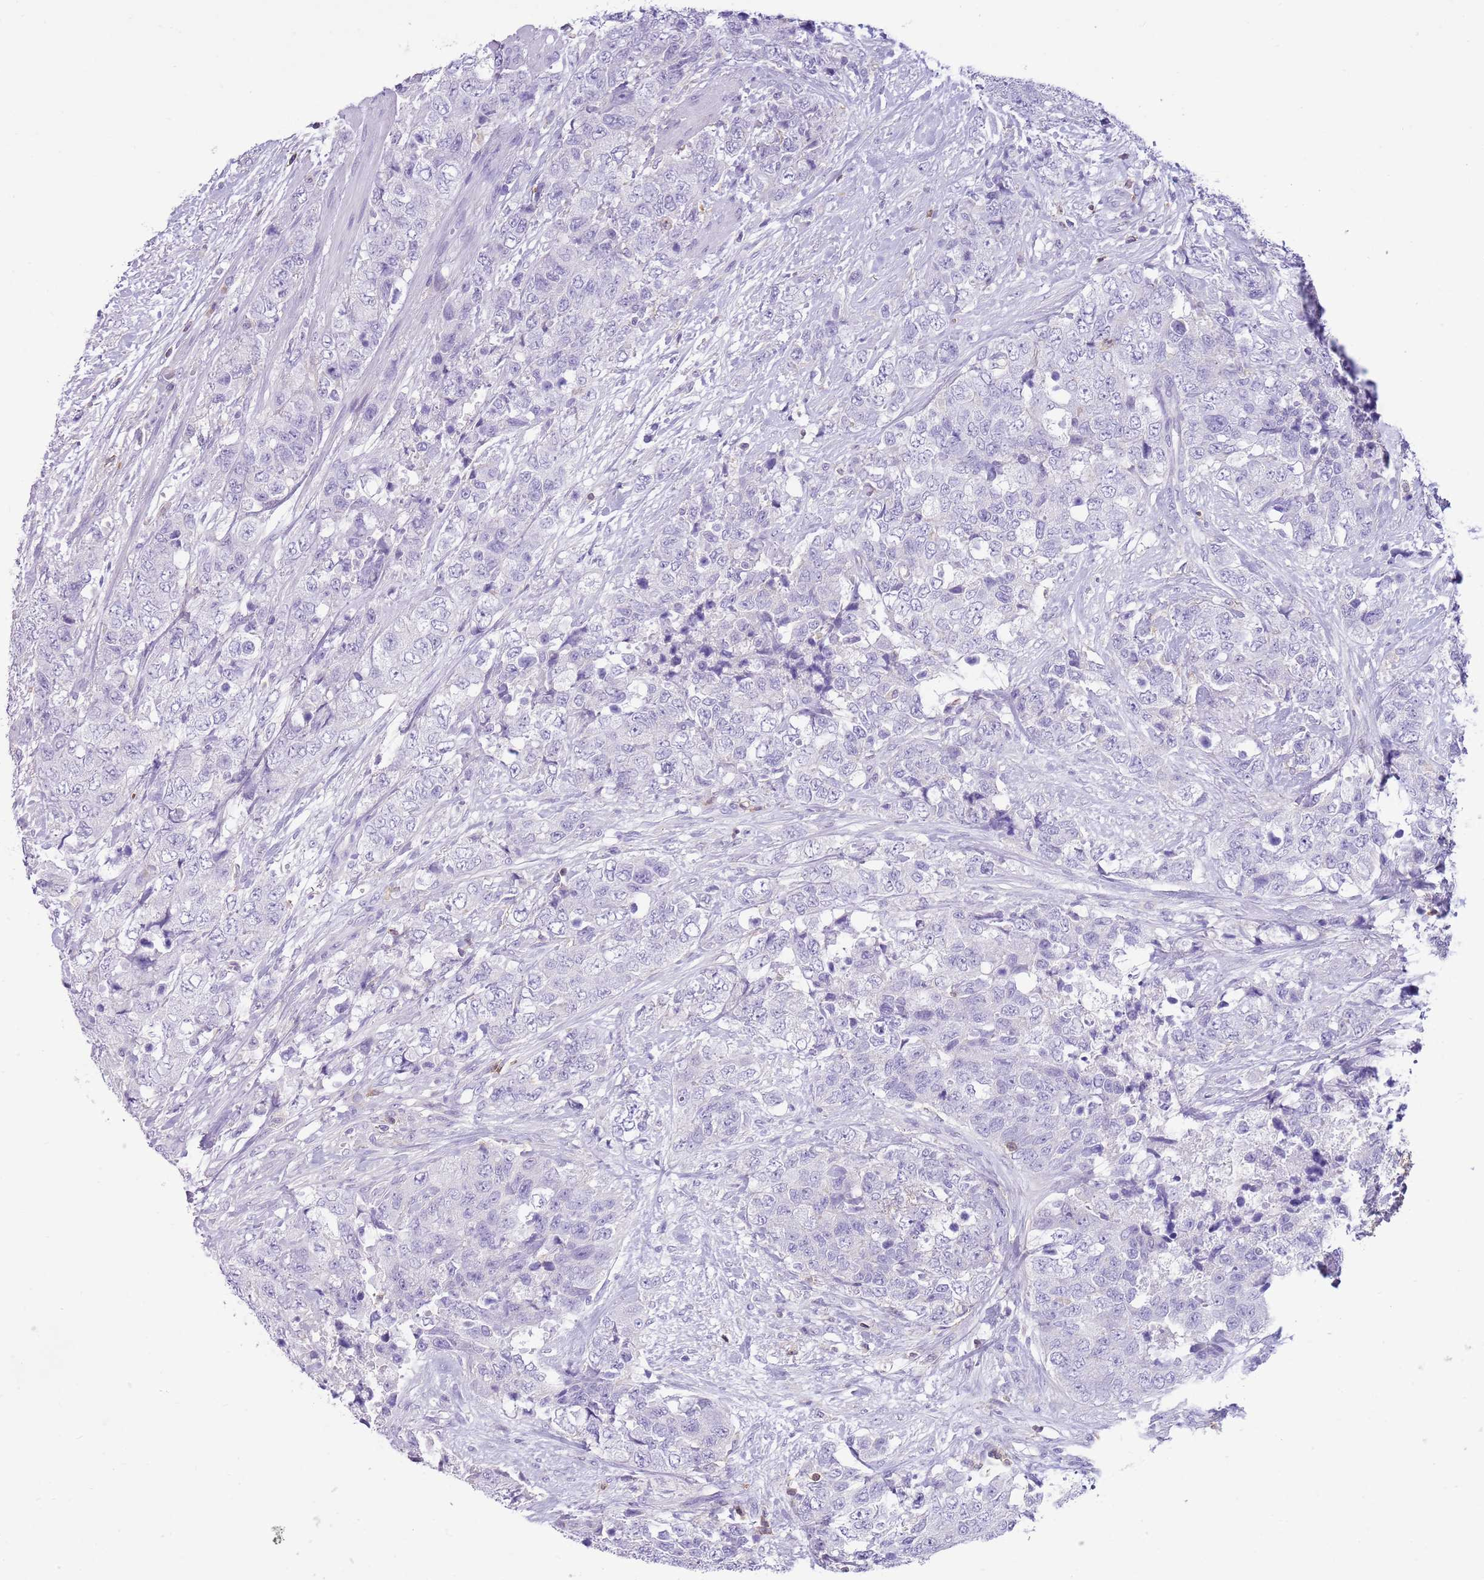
{"staining": {"intensity": "negative", "quantity": "none", "location": "none"}, "tissue": "urothelial cancer", "cell_type": "Tumor cells", "image_type": "cancer", "snomed": [{"axis": "morphology", "description": "Urothelial carcinoma, High grade"}, {"axis": "topography", "description": "Urinary bladder"}], "caption": "Tumor cells are negative for brown protein staining in high-grade urothelial carcinoma.", "gene": "OR4Q3", "patient": {"sex": "female", "age": 78}}